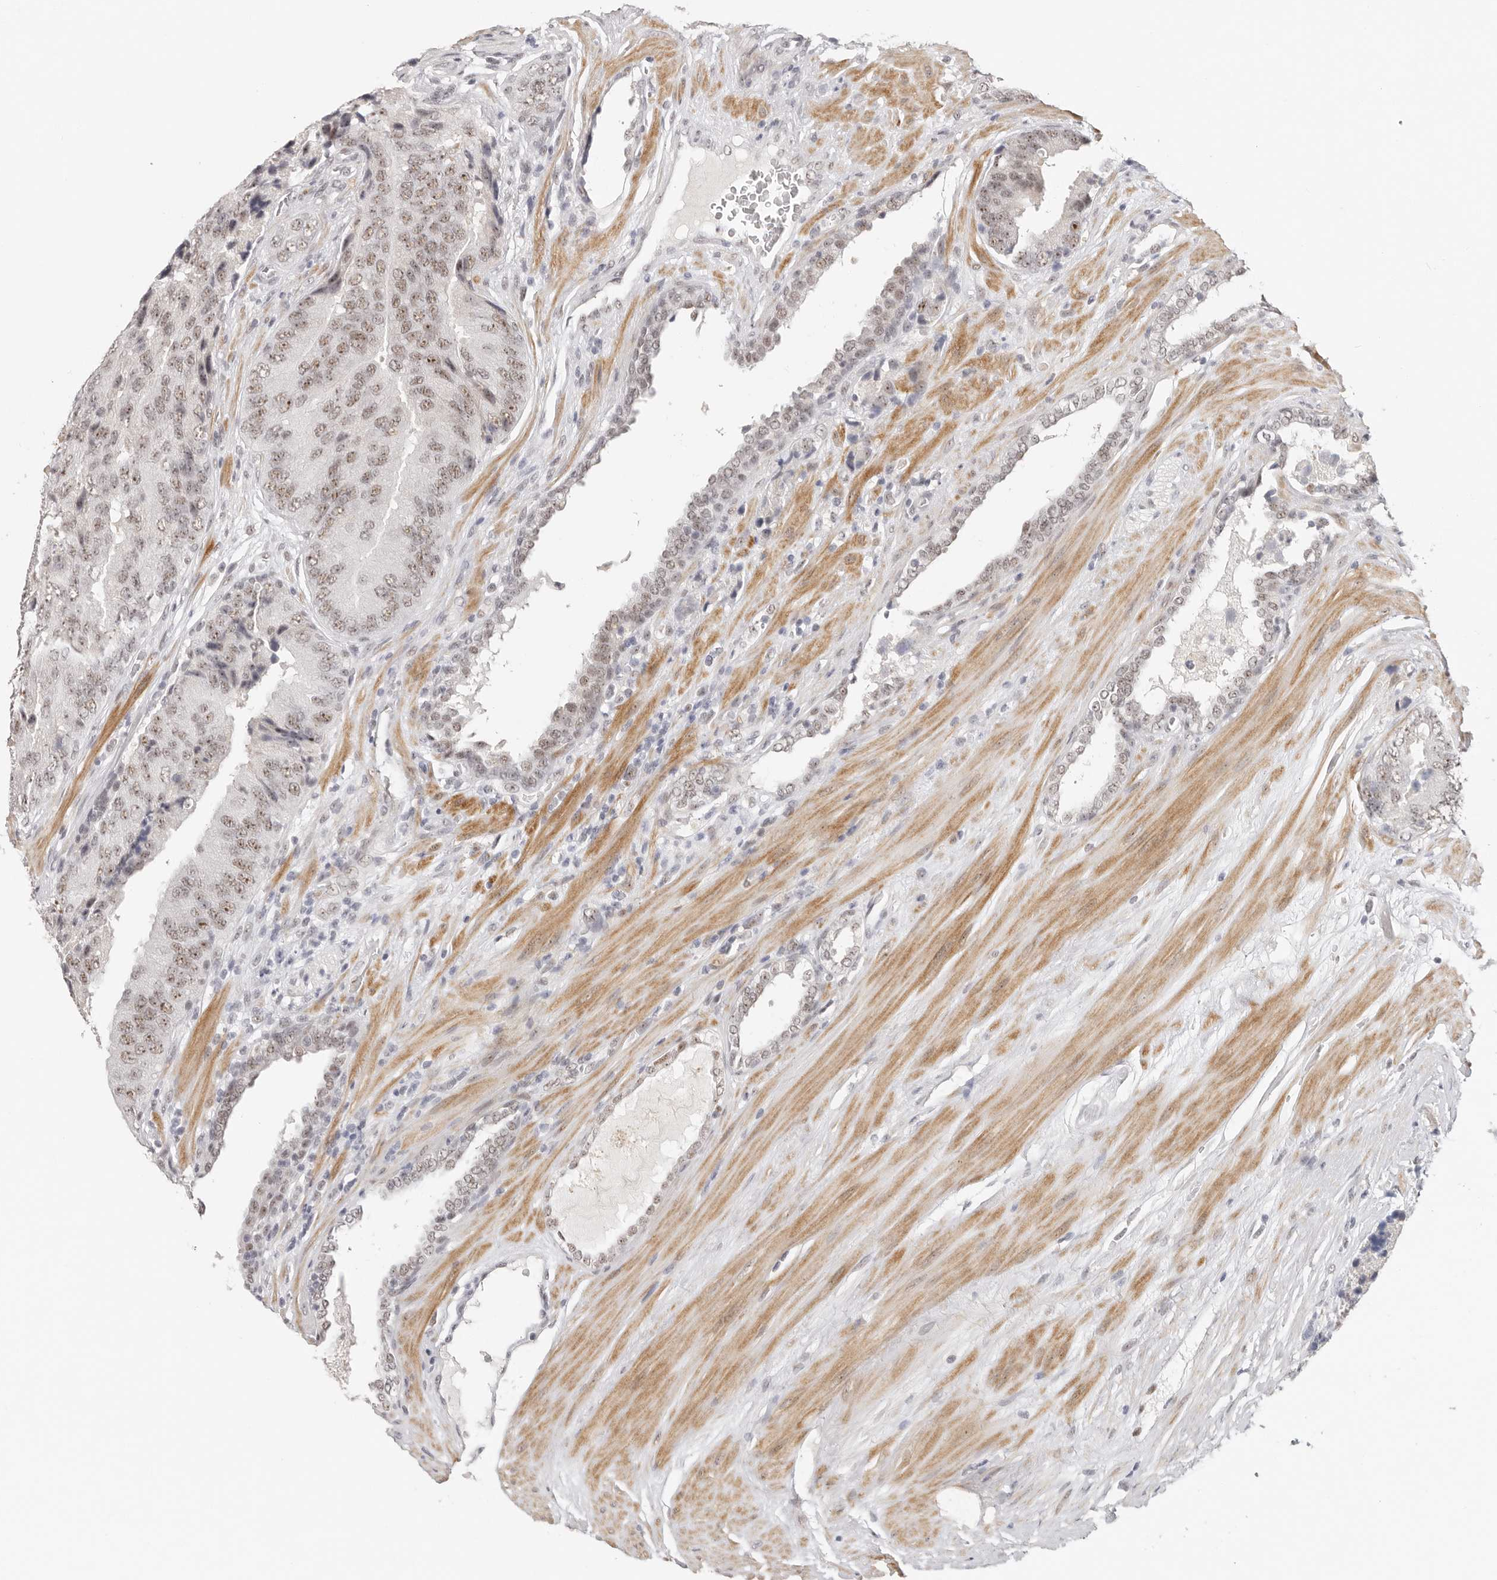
{"staining": {"intensity": "moderate", "quantity": ">75%", "location": "nuclear"}, "tissue": "prostate cancer", "cell_type": "Tumor cells", "image_type": "cancer", "snomed": [{"axis": "morphology", "description": "Adenocarcinoma, High grade"}, {"axis": "topography", "description": "Prostate"}], "caption": "Tumor cells display medium levels of moderate nuclear staining in about >75% of cells in high-grade adenocarcinoma (prostate). The protein of interest is shown in brown color, while the nuclei are stained blue.", "gene": "LARP7", "patient": {"sex": "male", "age": 70}}